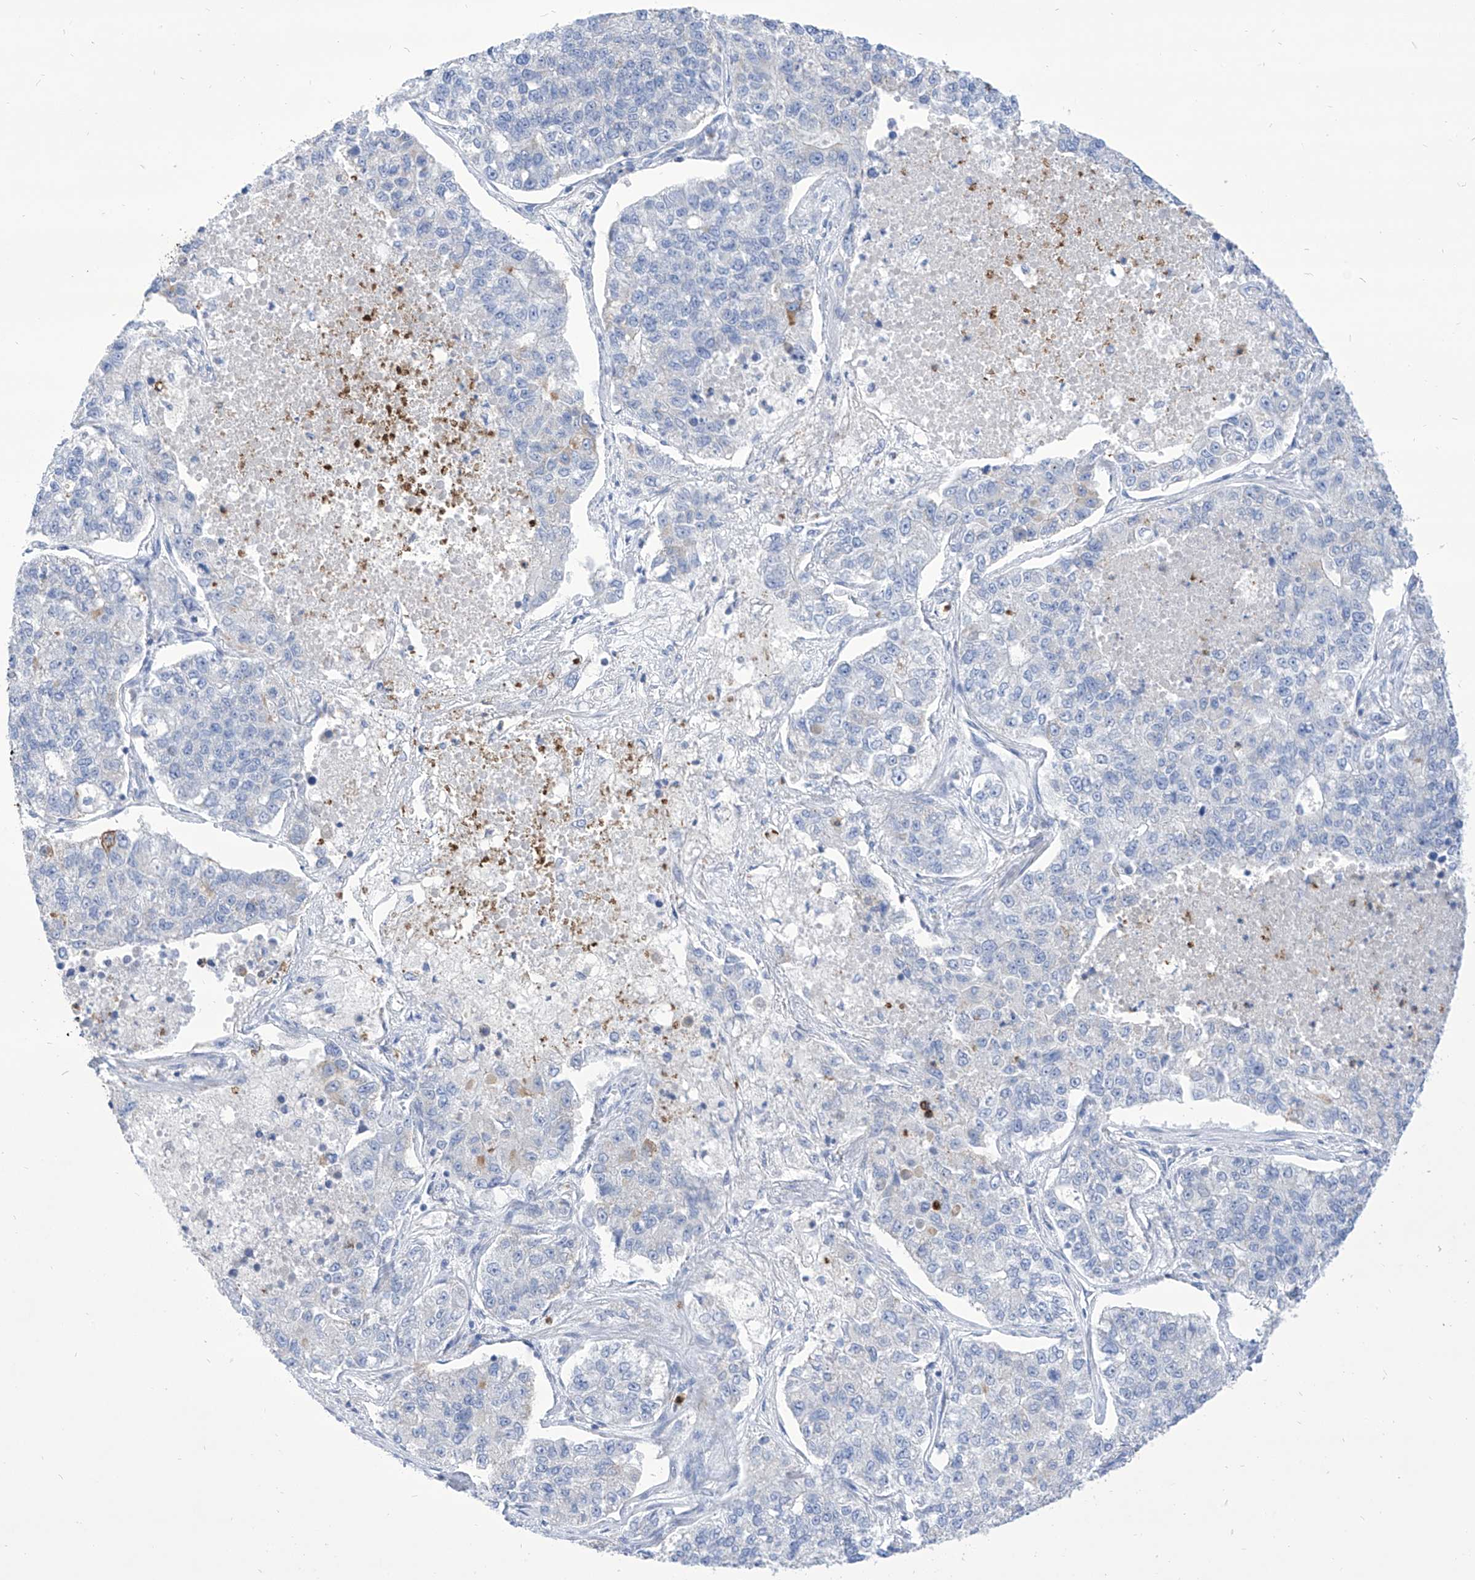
{"staining": {"intensity": "negative", "quantity": "none", "location": "none"}, "tissue": "lung cancer", "cell_type": "Tumor cells", "image_type": "cancer", "snomed": [{"axis": "morphology", "description": "Adenocarcinoma, NOS"}, {"axis": "topography", "description": "Lung"}], "caption": "DAB immunohistochemical staining of human lung cancer (adenocarcinoma) demonstrates no significant expression in tumor cells.", "gene": "COQ3", "patient": {"sex": "male", "age": 49}}